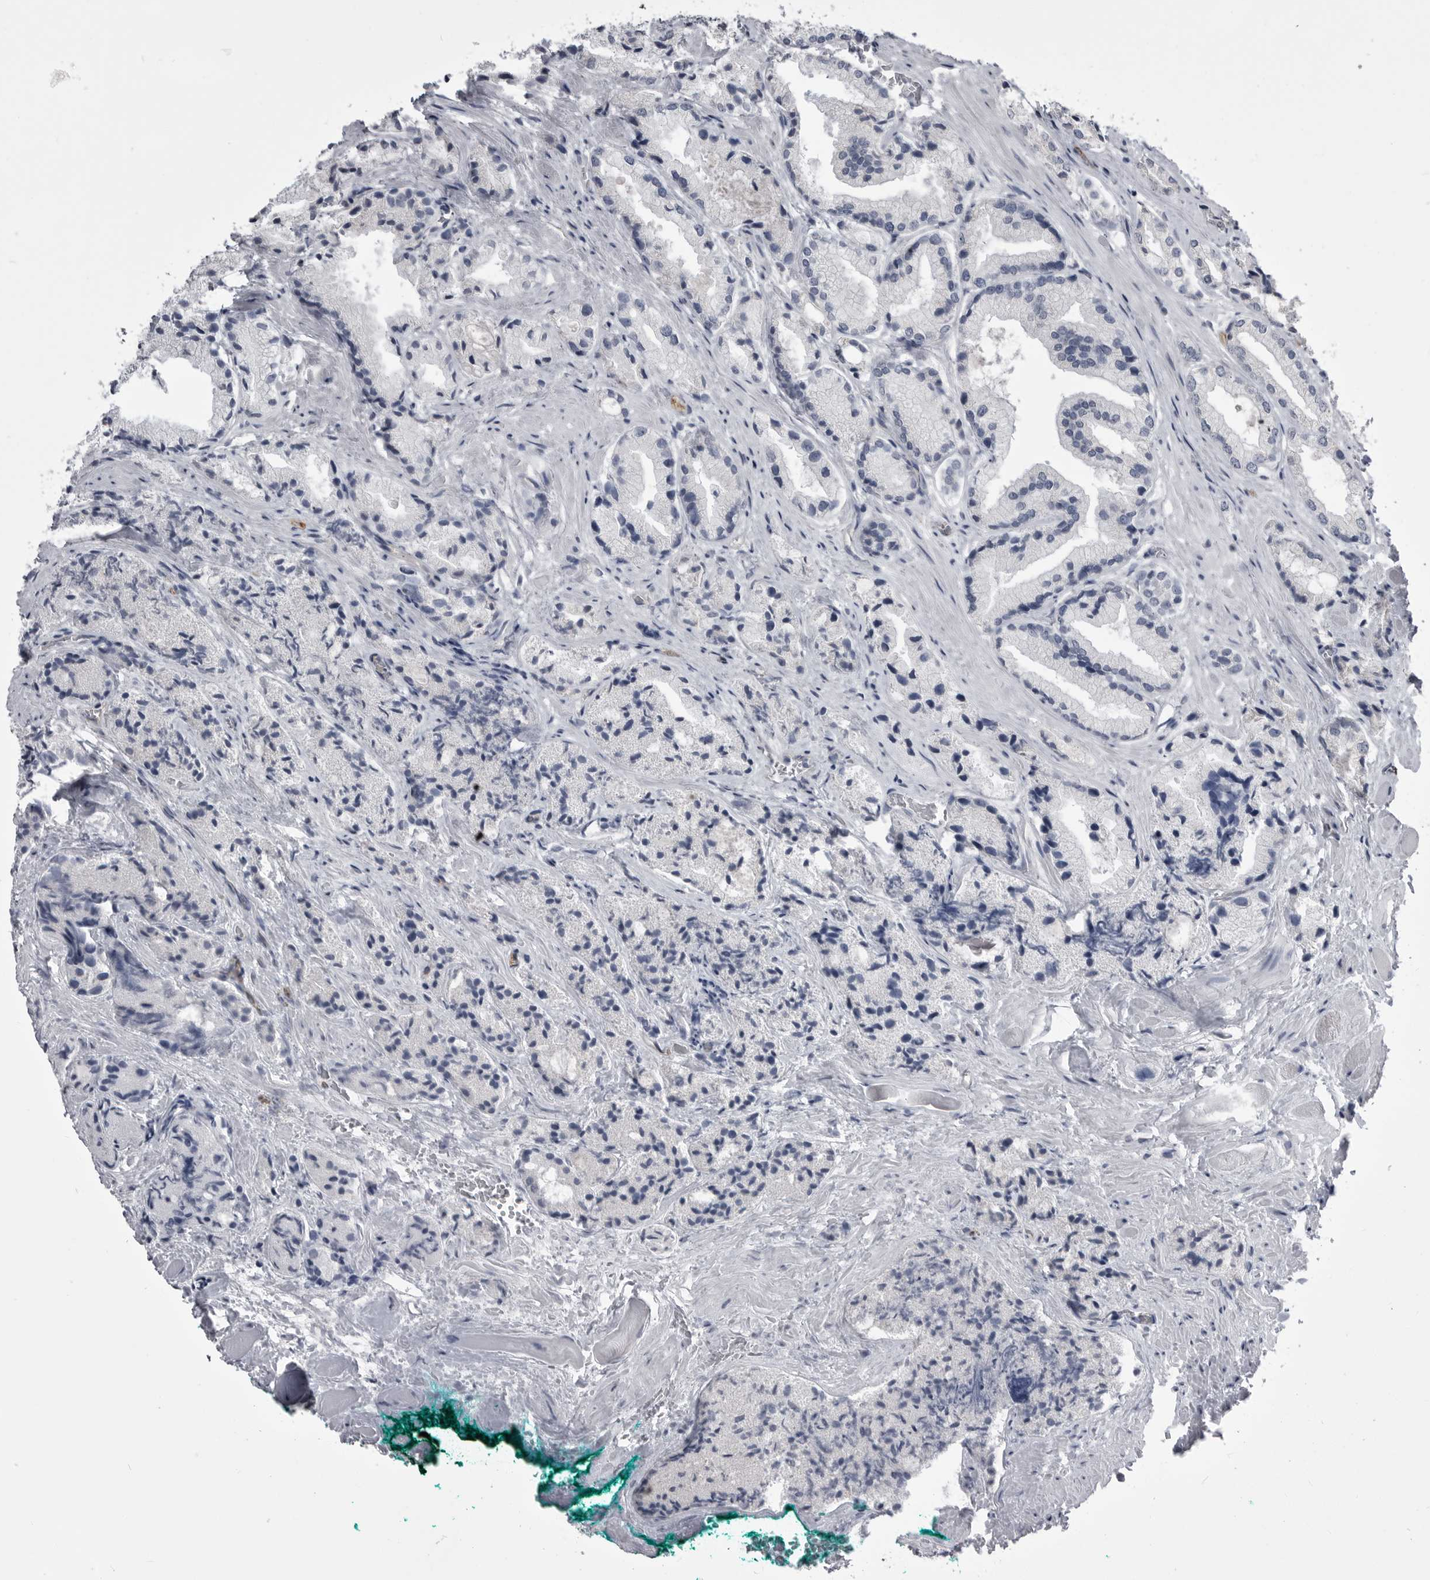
{"staining": {"intensity": "negative", "quantity": "none", "location": "none"}, "tissue": "prostate cancer", "cell_type": "Tumor cells", "image_type": "cancer", "snomed": [{"axis": "morphology", "description": "Adenocarcinoma, Low grade"}, {"axis": "topography", "description": "Prostate"}], "caption": "IHC of human prostate cancer reveals no staining in tumor cells.", "gene": "OPLAH", "patient": {"sex": "male", "age": 62}}